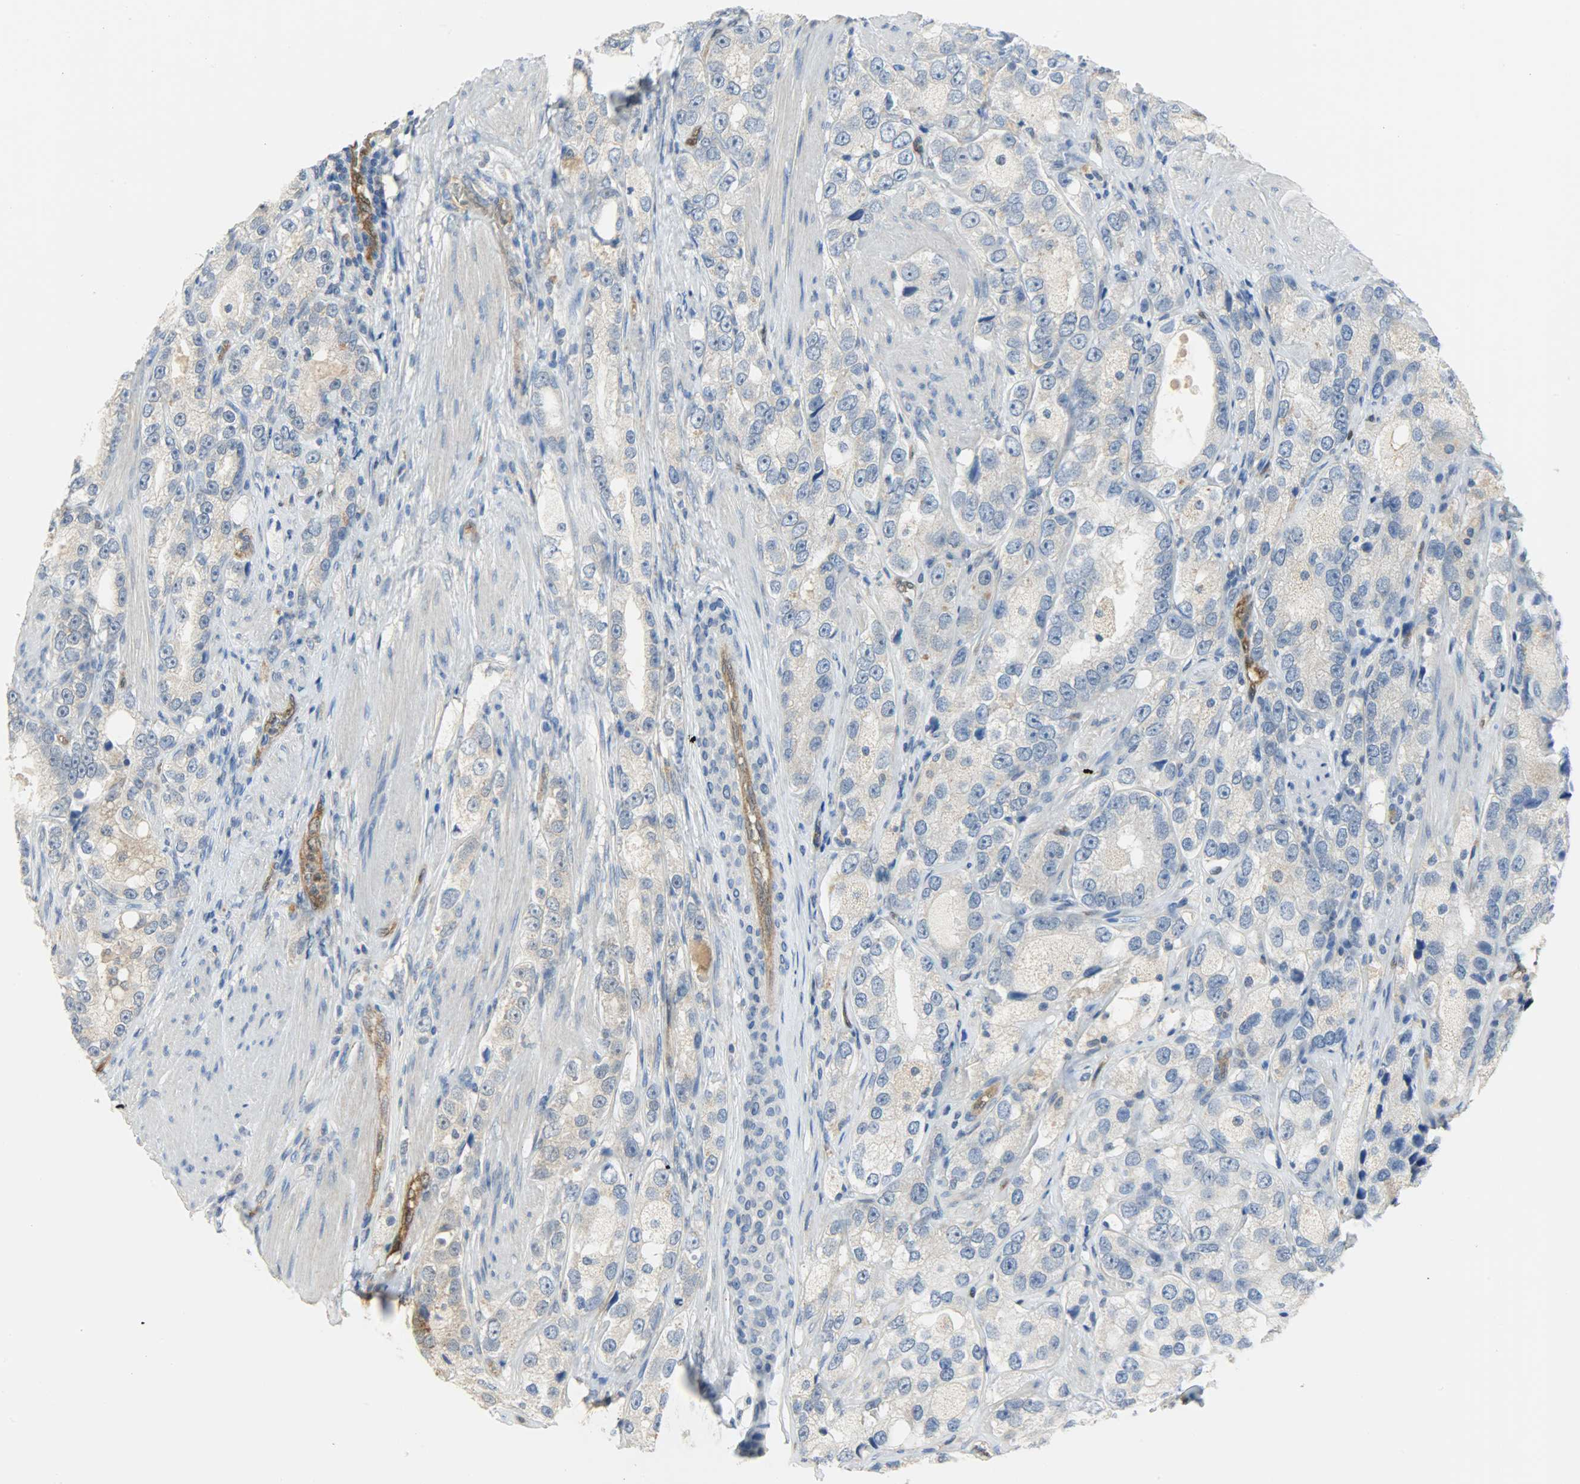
{"staining": {"intensity": "weak", "quantity": ">75%", "location": "cytoplasmic/membranous"}, "tissue": "prostate cancer", "cell_type": "Tumor cells", "image_type": "cancer", "snomed": [{"axis": "morphology", "description": "Adenocarcinoma, High grade"}, {"axis": "topography", "description": "Prostate"}], "caption": "Prostate cancer (adenocarcinoma (high-grade)) stained for a protein displays weak cytoplasmic/membranous positivity in tumor cells.", "gene": "FKBP1A", "patient": {"sex": "male", "age": 63}}